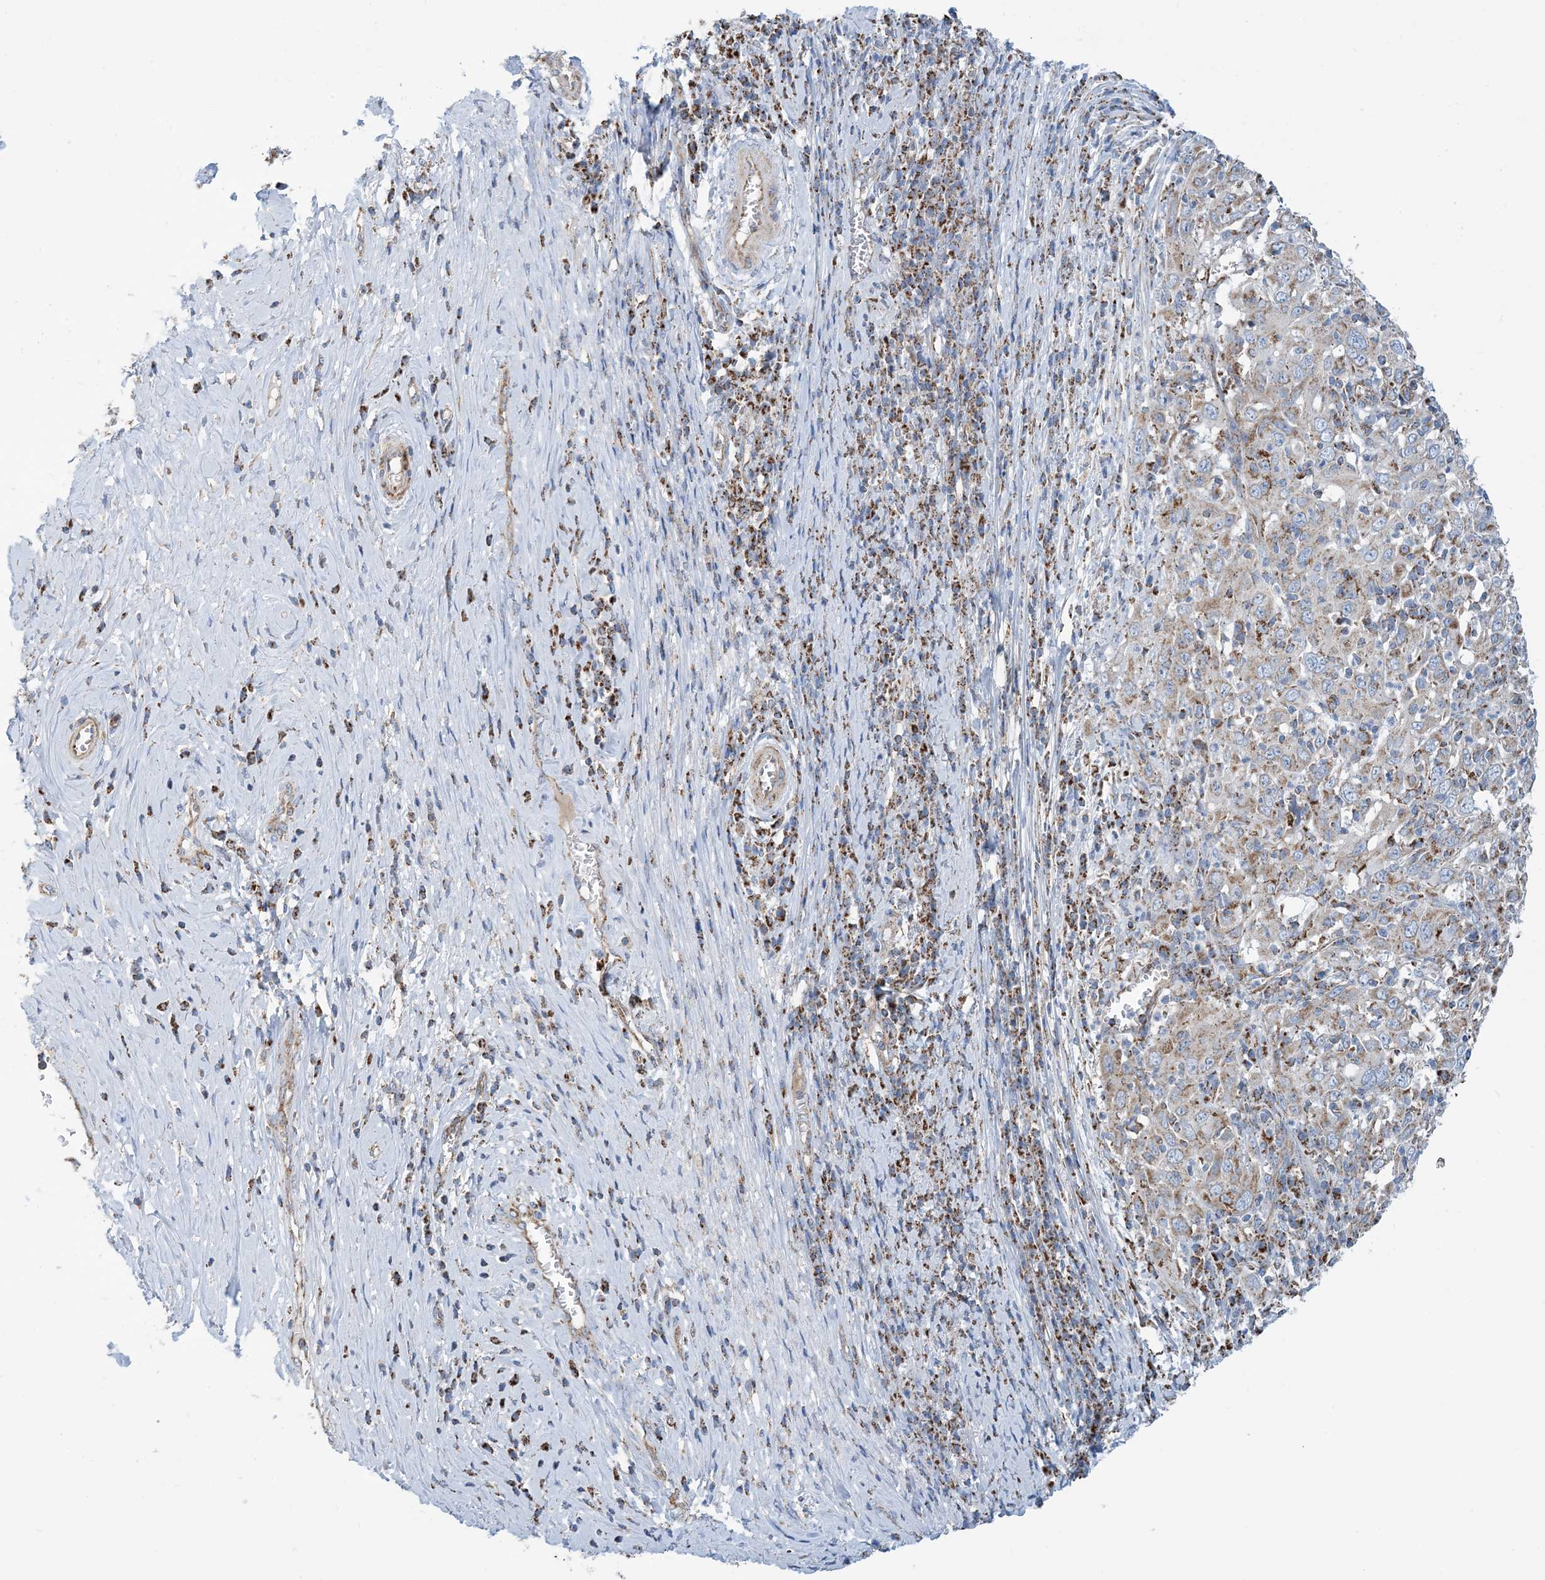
{"staining": {"intensity": "weak", "quantity": "25%-75%", "location": "cytoplasmic/membranous"}, "tissue": "cervical cancer", "cell_type": "Tumor cells", "image_type": "cancer", "snomed": [{"axis": "morphology", "description": "Squamous cell carcinoma, NOS"}, {"axis": "topography", "description": "Cervix"}], "caption": "Immunohistochemical staining of cervical cancer demonstrates low levels of weak cytoplasmic/membranous positivity in approximately 25%-75% of tumor cells. Using DAB (brown) and hematoxylin (blue) stains, captured at high magnification using brightfield microscopy.", "gene": "PHOSPHO2", "patient": {"sex": "female", "age": 46}}